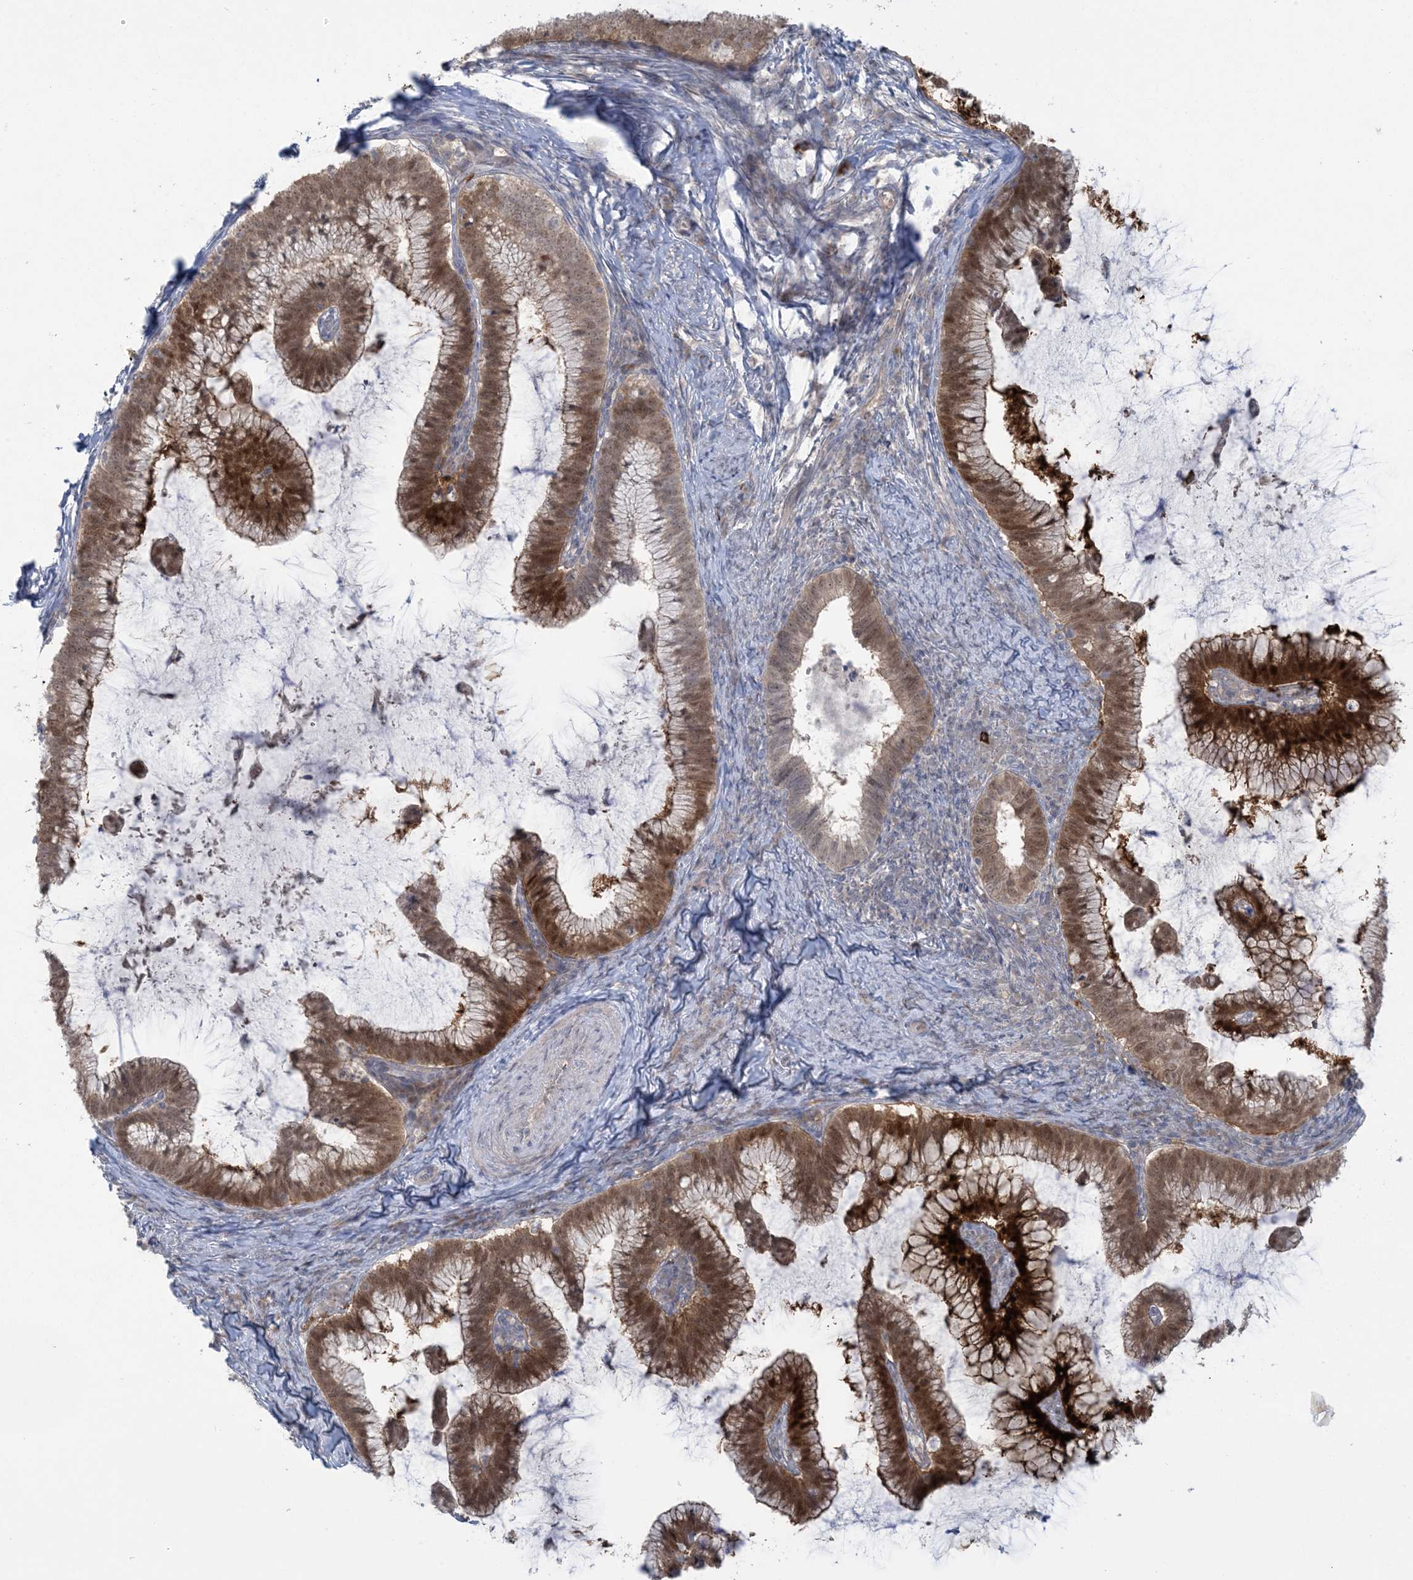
{"staining": {"intensity": "moderate", "quantity": ">75%", "location": "cytoplasmic/membranous,nuclear"}, "tissue": "cervical cancer", "cell_type": "Tumor cells", "image_type": "cancer", "snomed": [{"axis": "morphology", "description": "Adenocarcinoma, NOS"}, {"axis": "topography", "description": "Cervix"}], "caption": "Adenocarcinoma (cervical) was stained to show a protein in brown. There is medium levels of moderate cytoplasmic/membranous and nuclear staining in about >75% of tumor cells.", "gene": "NRBP2", "patient": {"sex": "female", "age": 36}}